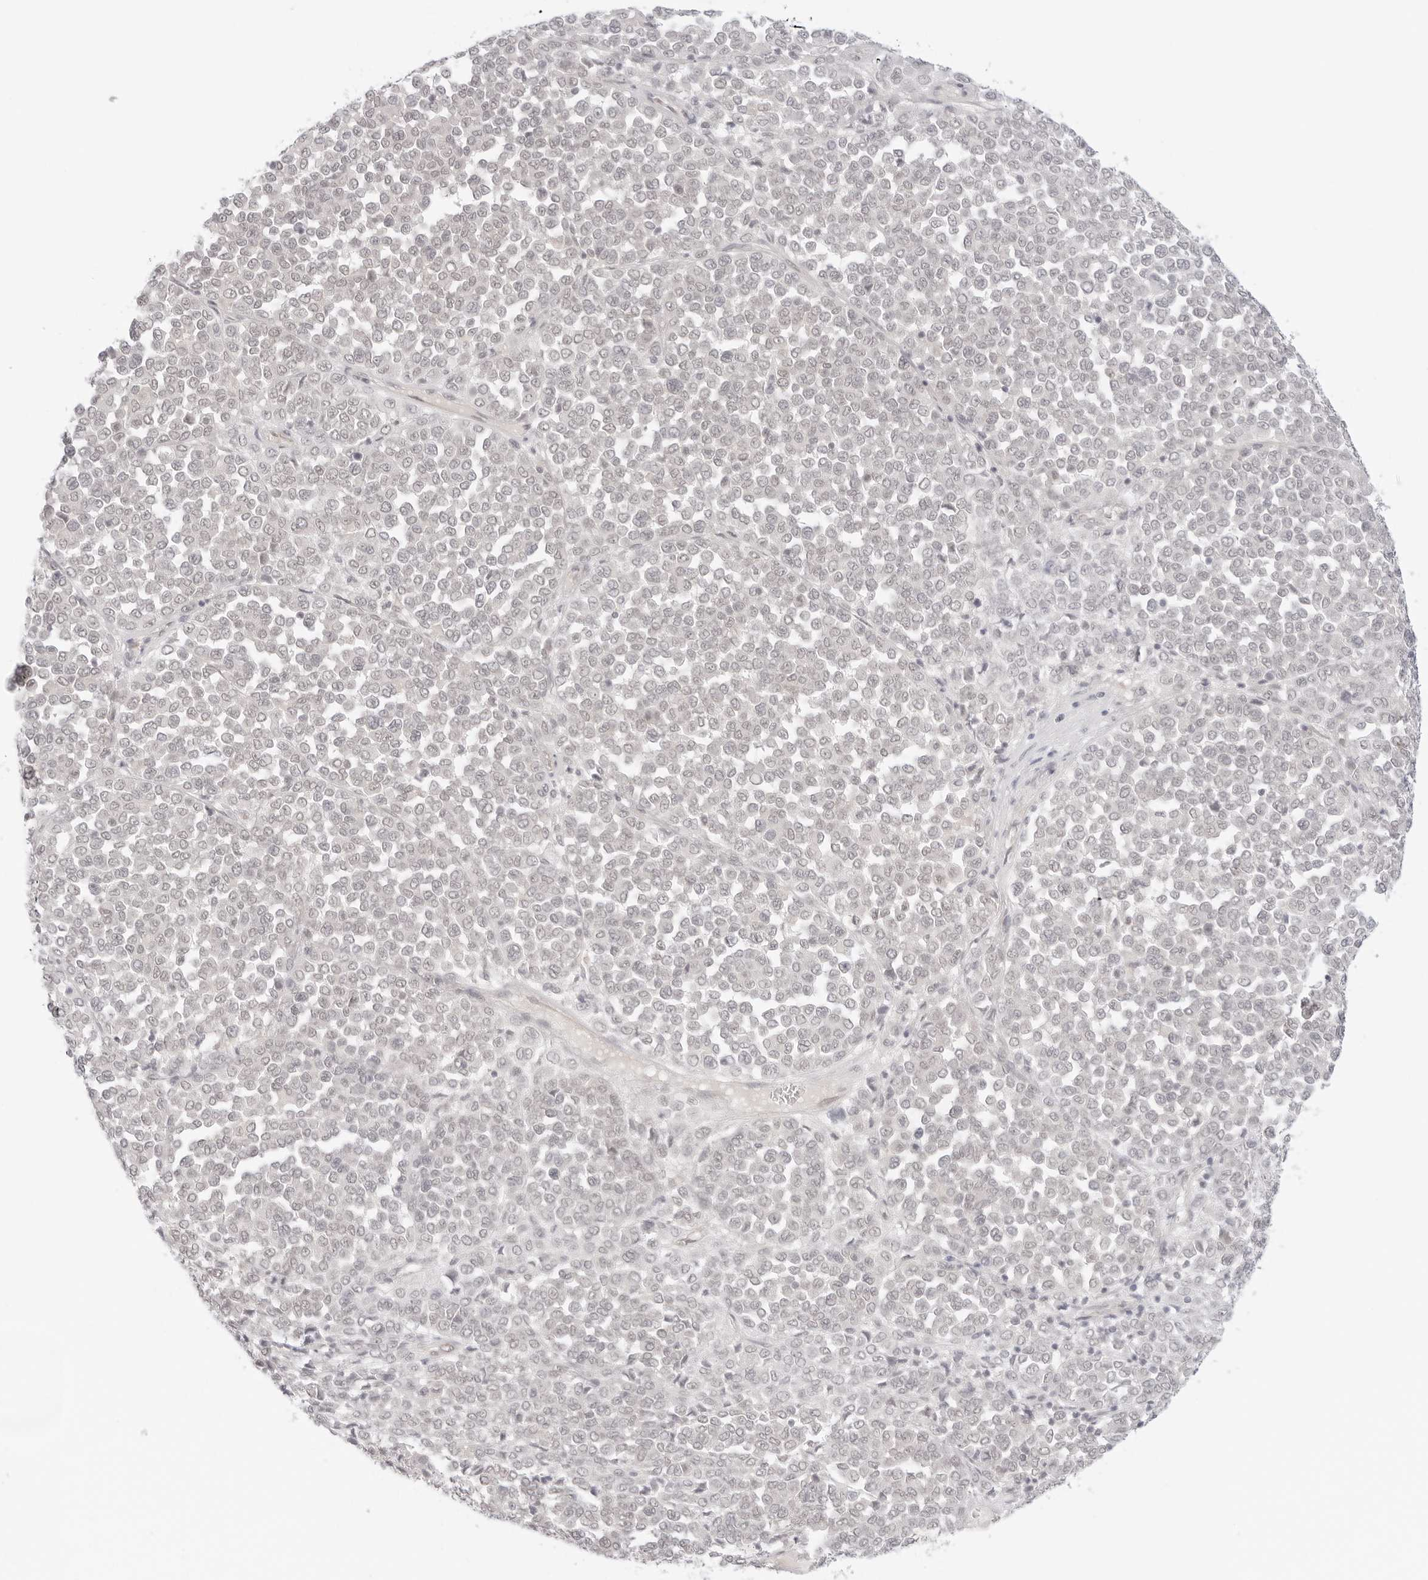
{"staining": {"intensity": "negative", "quantity": "none", "location": "none"}, "tissue": "melanoma", "cell_type": "Tumor cells", "image_type": "cancer", "snomed": [{"axis": "morphology", "description": "Malignant melanoma, Metastatic site"}, {"axis": "topography", "description": "Pancreas"}], "caption": "DAB immunohistochemical staining of melanoma exhibits no significant expression in tumor cells.", "gene": "MED18", "patient": {"sex": "female", "age": 30}}